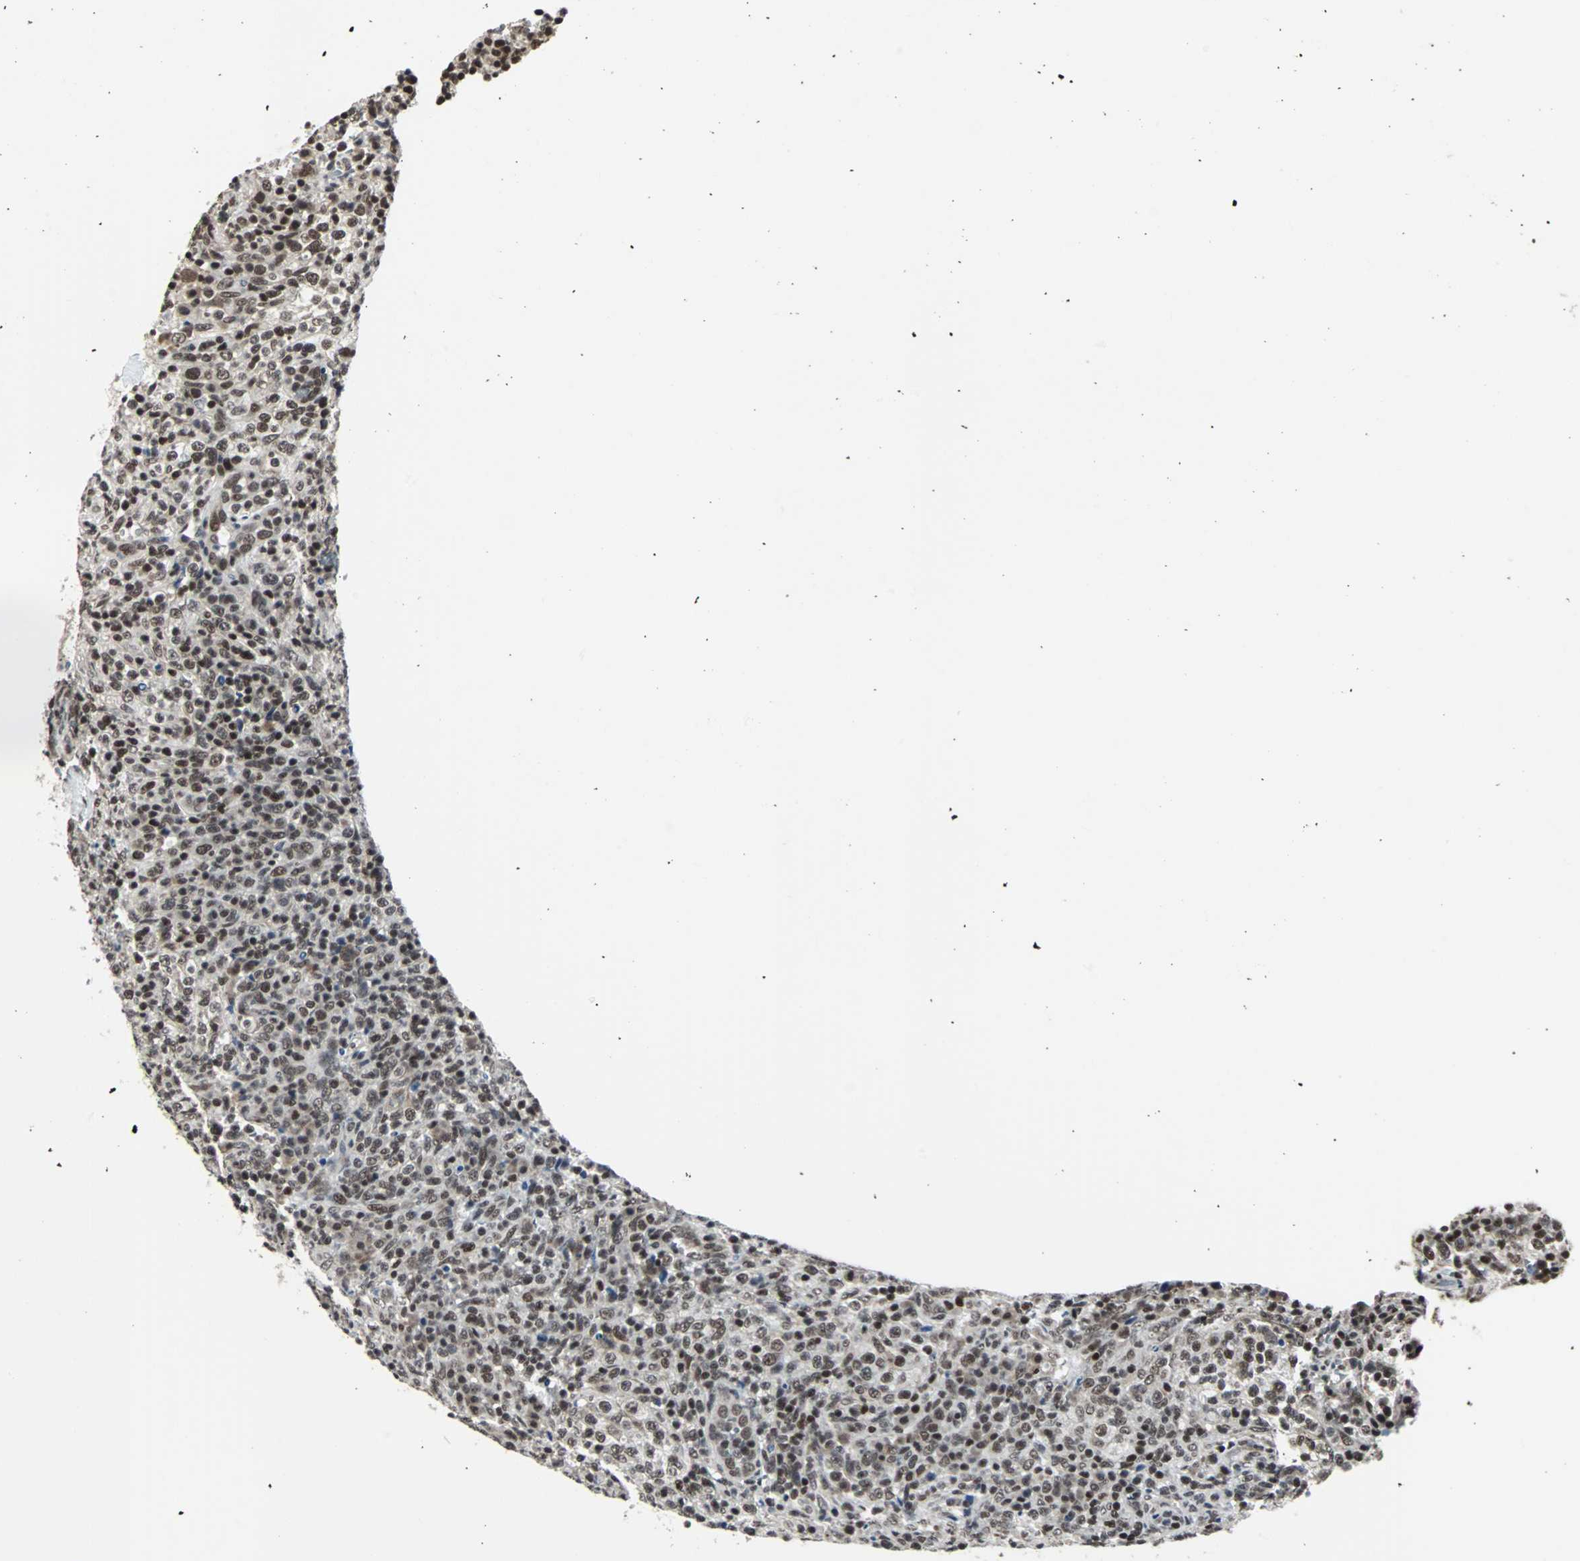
{"staining": {"intensity": "strong", "quantity": ">75%", "location": "nuclear"}, "tissue": "lymphoma", "cell_type": "Tumor cells", "image_type": "cancer", "snomed": [{"axis": "morphology", "description": "Malignant lymphoma, non-Hodgkin's type, High grade"}, {"axis": "topography", "description": "Lymph node"}], "caption": "A brown stain highlights strong nuclear staining of a protein in human lymphoma tumor cells.", "gene": "TERF2IP", "patient": {"sex": "female", "age": 76}}